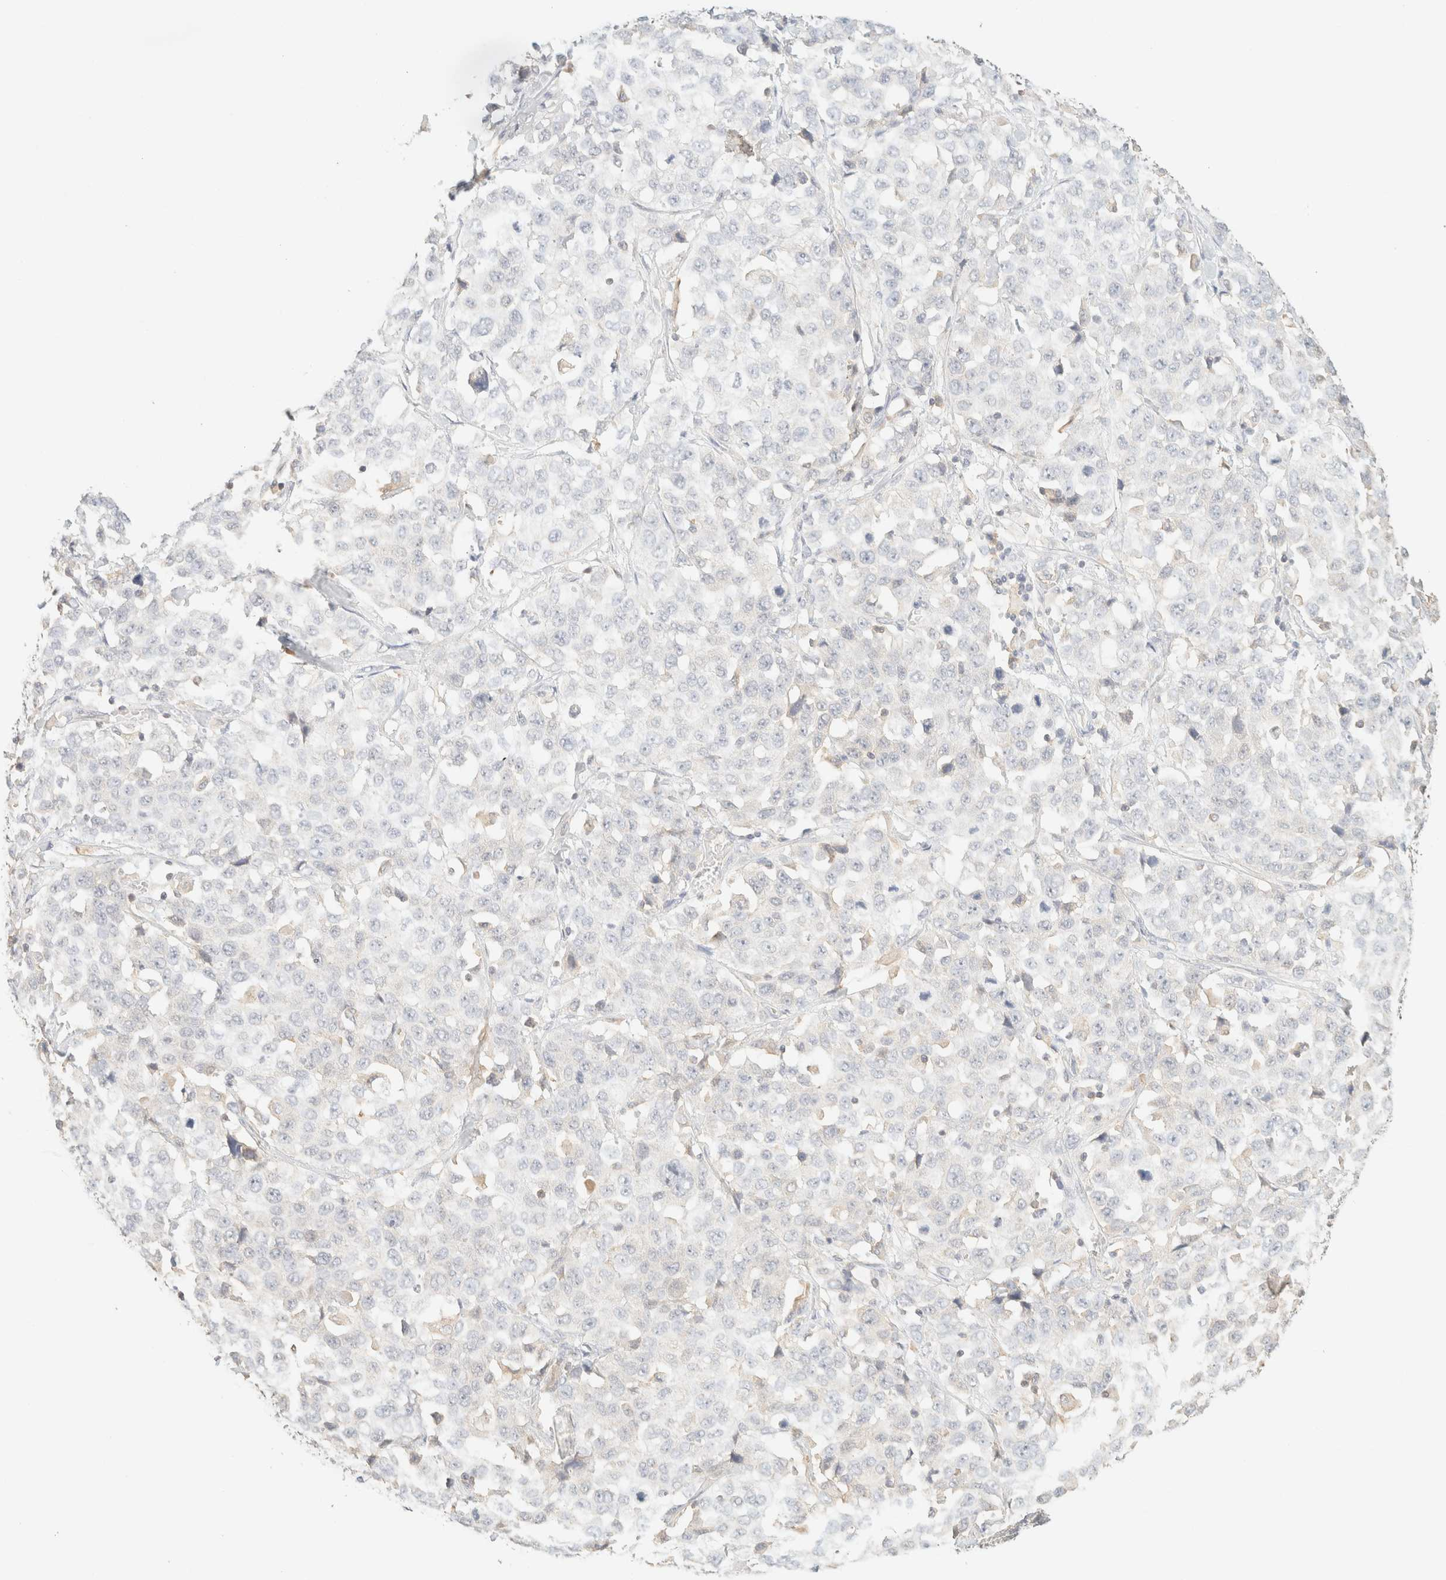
{"staining": {"intensity": "negative", "quantity": "none", "location": "none"}, "tissue": "stomach cancer", "cell_type": "Tumor cells", "image_type": "cancer", "snomed": [{"axis": "morphology", "description": "Normal tissue, NOS"}, {"axis": "morphology", "description": "Adenocarcinoma, NOS"}, {"axis": "topography", "description": "Stomach"}], "caption": "Stomach cancer (adenocarcinoma) was stained to show a protein in brown. There is no significant expression in tumor cells. The staining was performed using DAB (3,3'-diaminobenzidine) to visualize the protein expression in brown, while the nuclei were stained in blue with hematoxylin (Magnification: 20x).", "gene": "TIMD4", "patient": {"sex": "male", "age": 48}}